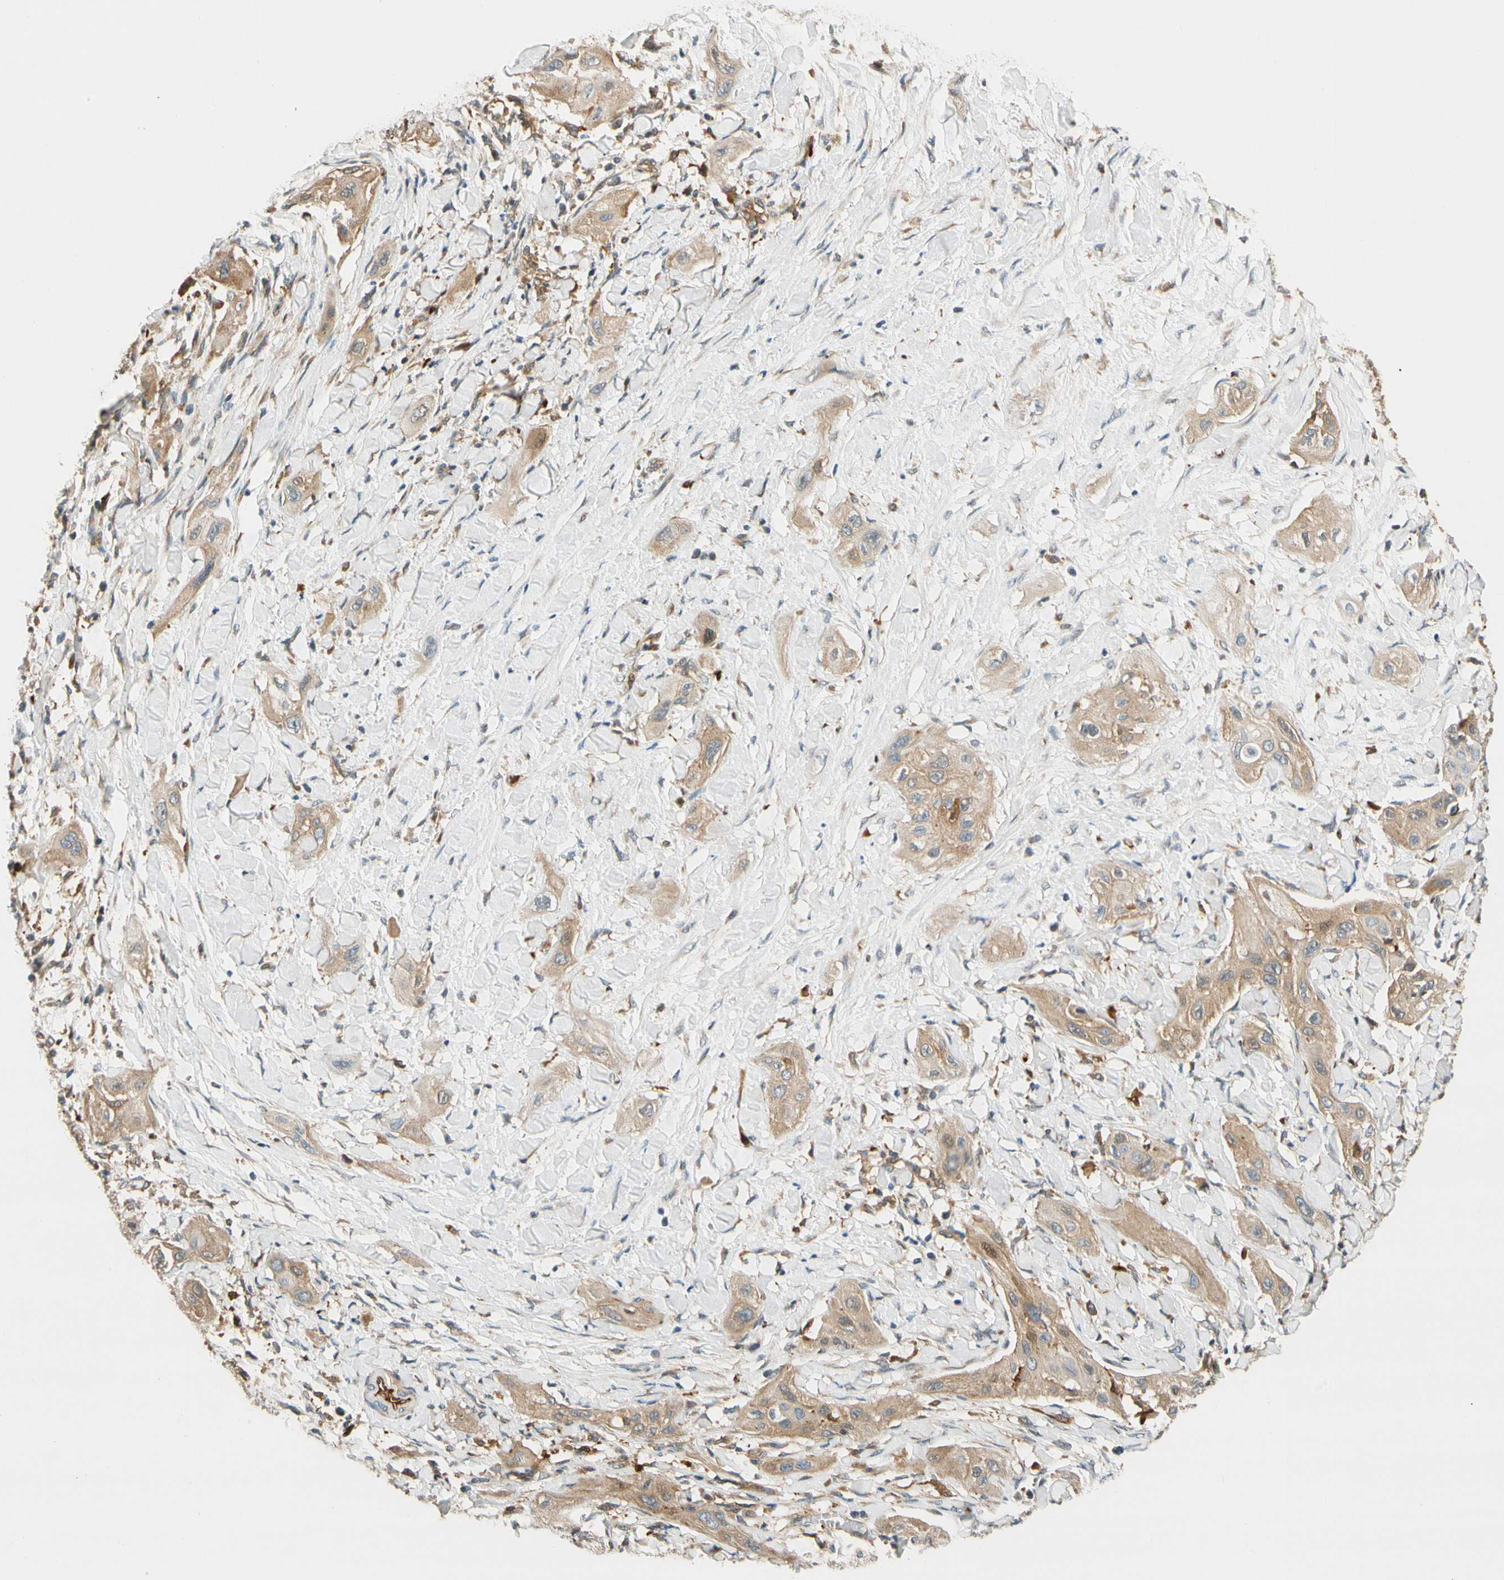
{"staining": {"intensity": "moderate", "quantity": ">75%", "location": "cytoplasmic/membranous"}, "tissue": "lung cancer", "cell_type": "Tumor cells", "image_type": "cancer", "snomed": [{"axis": "morphology", "description": "Squamous cell carcinoma, NOS"}, {"axis": "topography", "description": "Lung"}], "caption": "Lung cancer tissue displays moderate cytoplasmic/membranous expression in approximately >75% of tumor cells", "gene": "PARP14", "patient": {"sex": "female", "age": 47}}